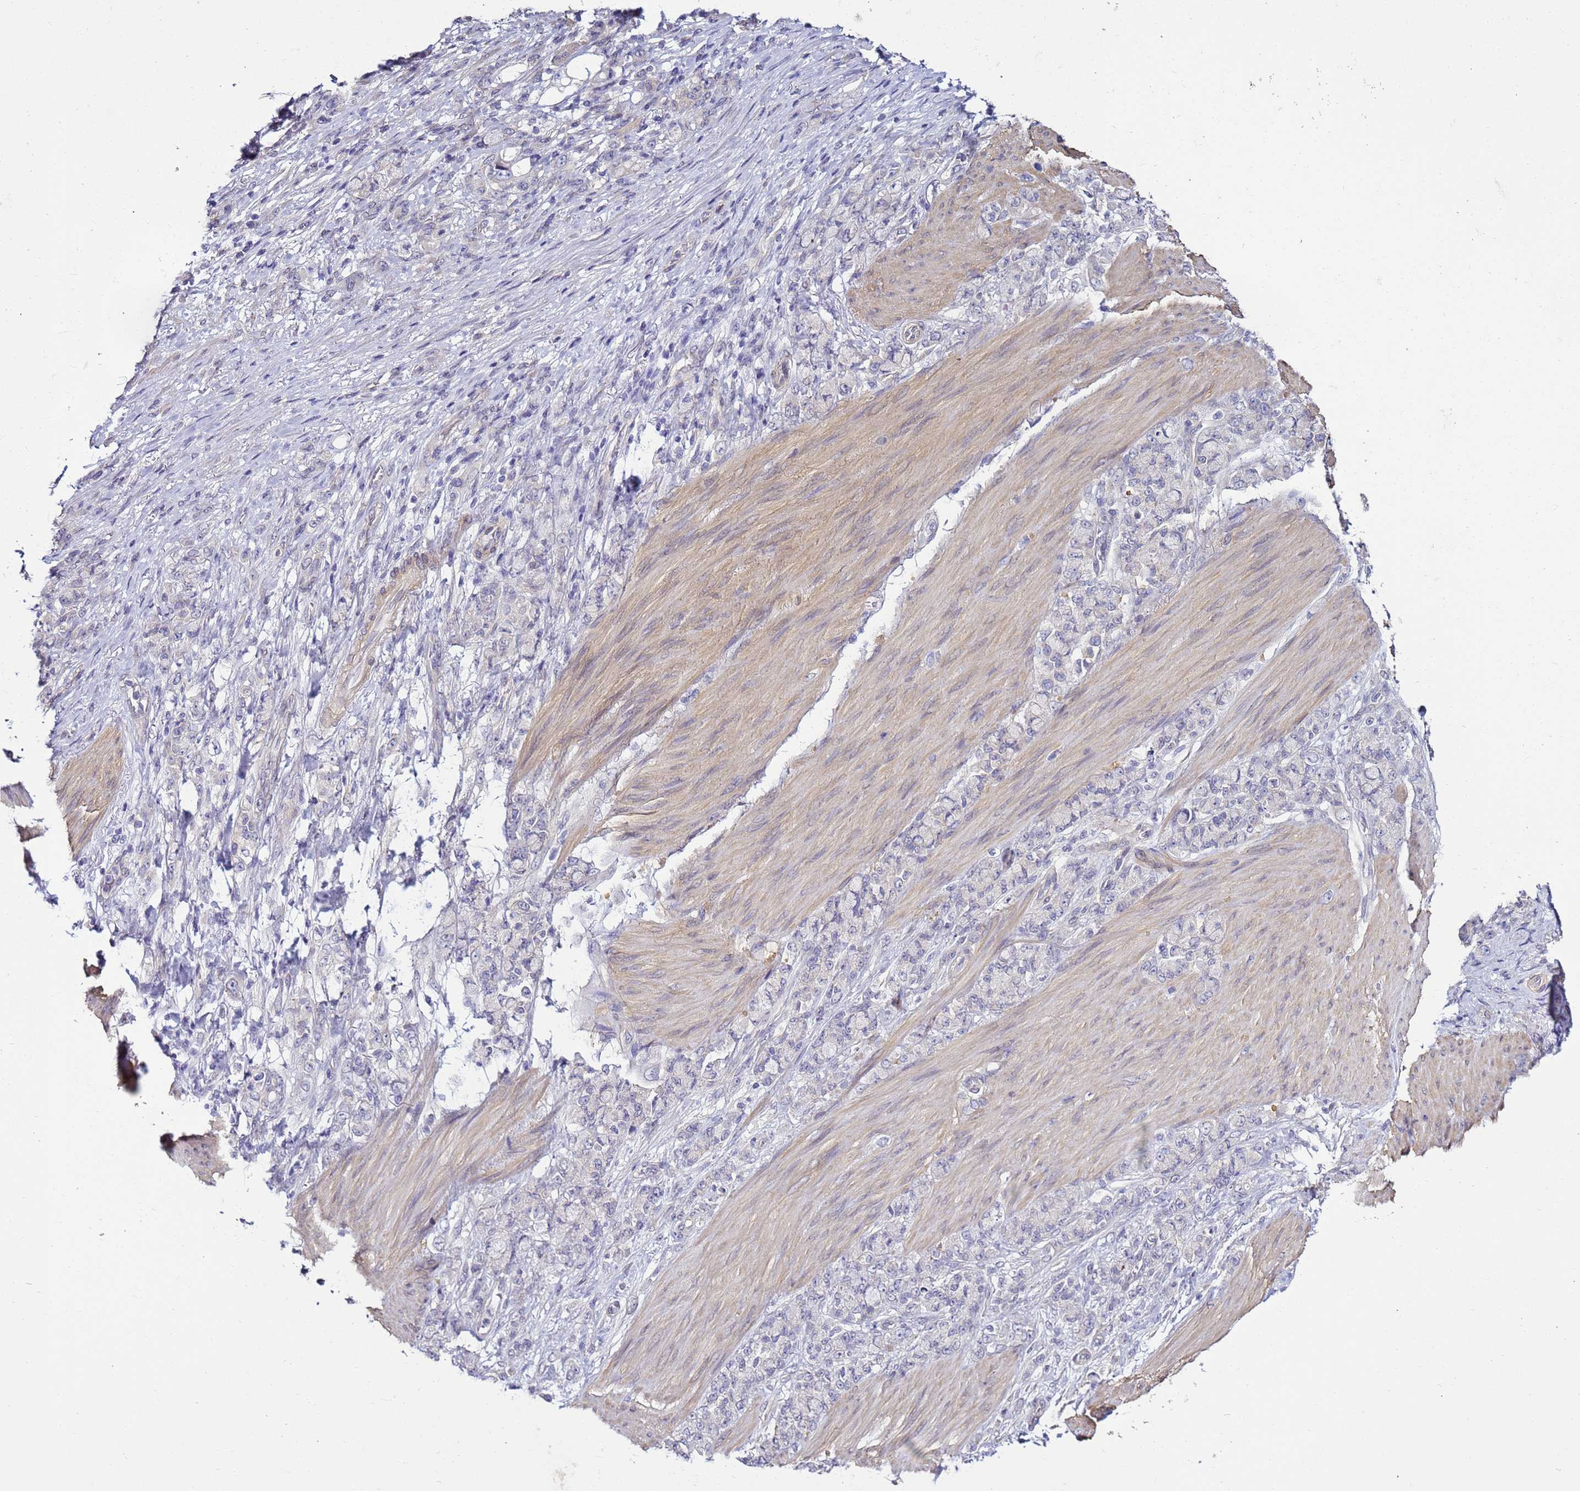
{"staining": {"intensity": "negative", "quantity": "none", "location": "none"}, "tissue": "stomach cancer", "cell_type": "Tumor cells", "image_type": "cancer", "snomed": [{"axis": "morphology", "description": "Normal tissue, NOS"}, {"axis": "morphology", "description": "Adenocarcinoma, NOS"}, {"axis": "topography", "description": "Stomach"}], "caption": "IHC photomicrograph of neoplastic tissue: human stomach adenocarcinoma stained with DAB shows no significant protein expression in tumor cells. (DAB (3,3'-diaminobenzidine) immunohistochemistry visualized using brightfield microscopy, high magnification).", "gene": "FAM166B", "patient": {"sex": "female", "age": 79}}